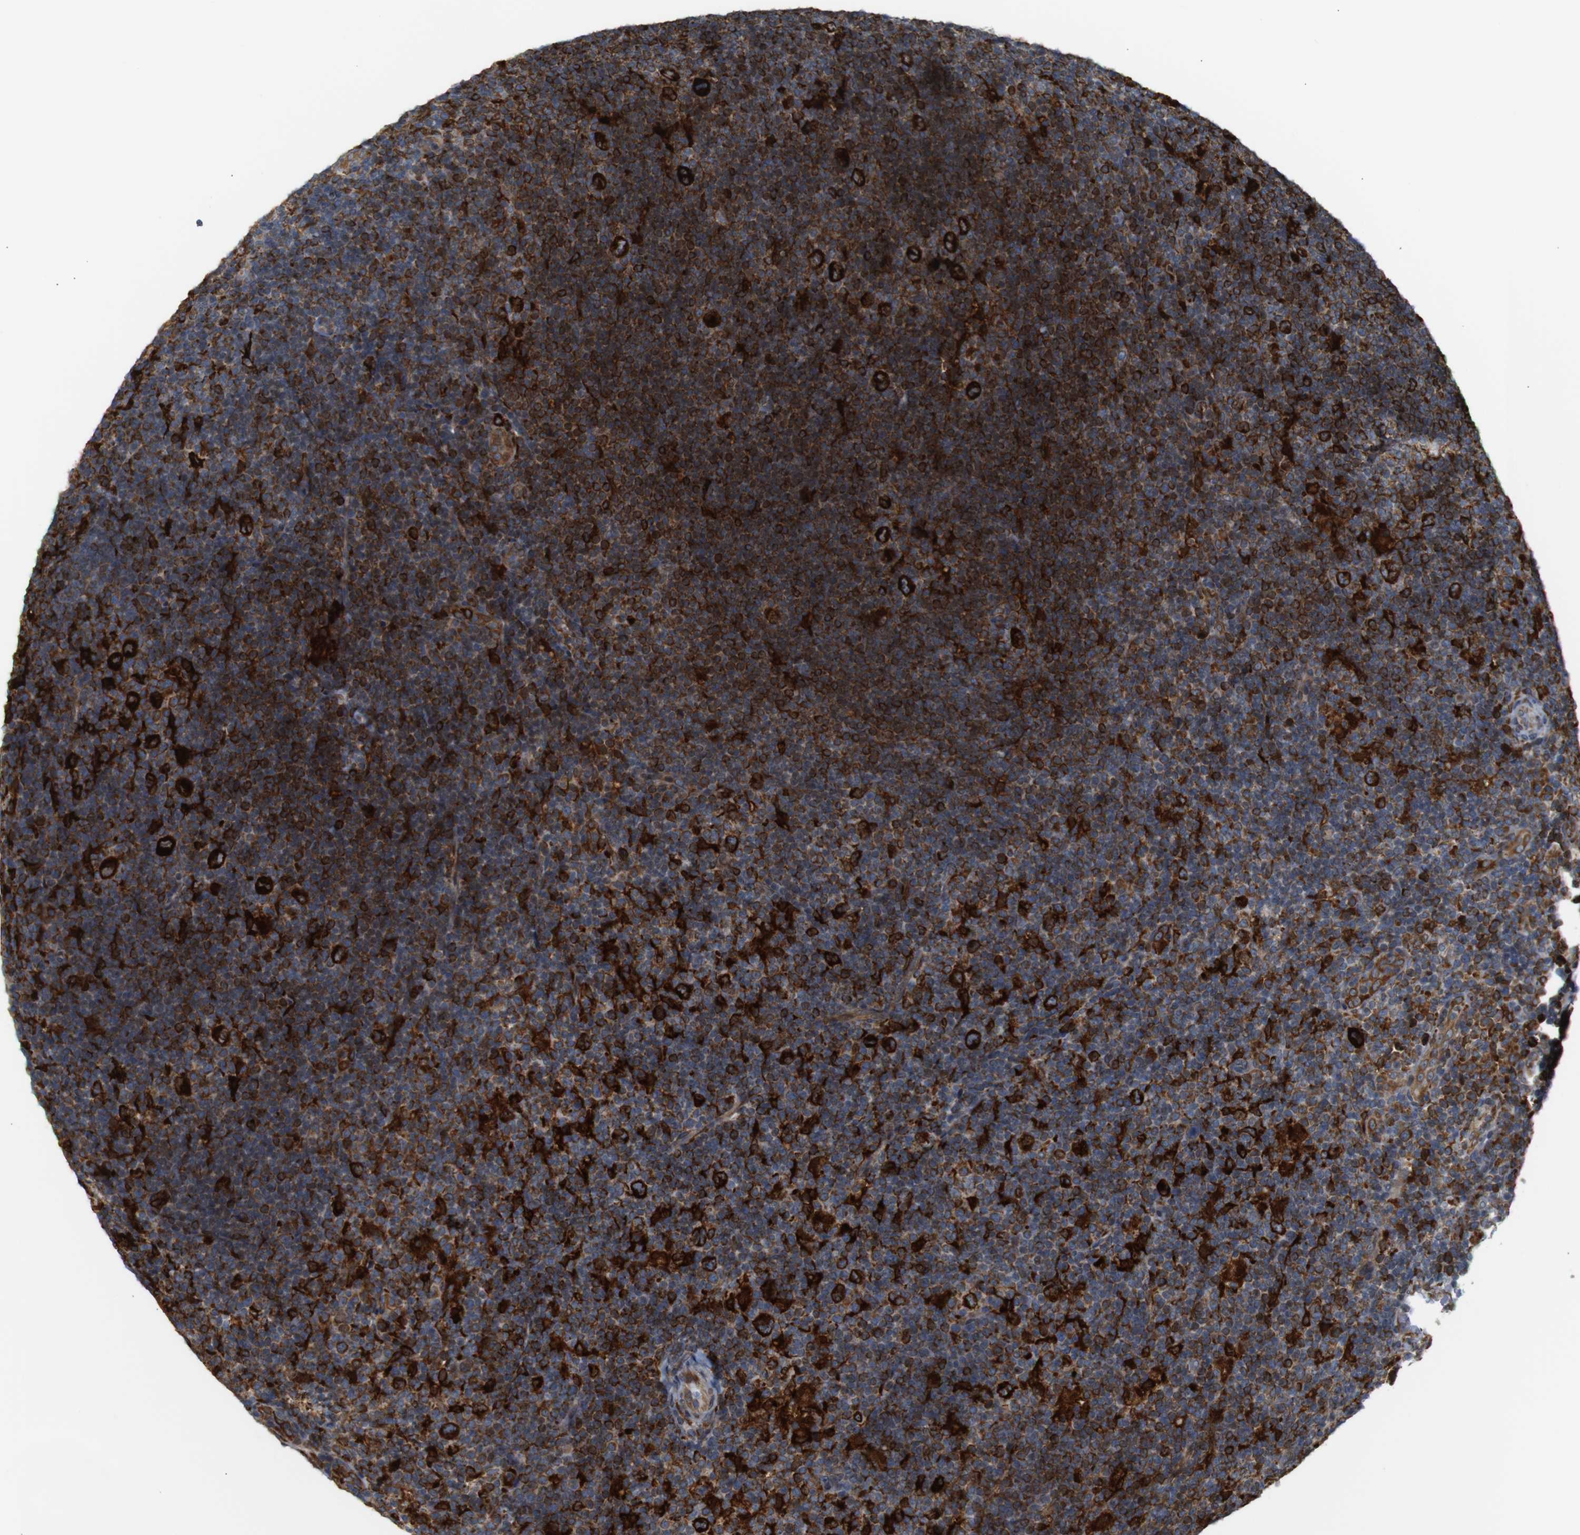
{"staining": {"intensity": "strong", "quantity": ">75%", "location": "cytoplasmic/membranous"}, "tissue": "lymphoma", "cell_type": "Tumor cells", "image_type": "cancer", "snomed": [{"axis": "morphology", "description": "Hodgkin's disease, NOS"}, {"axis": "topography", "description": "Lymph node"}], "caption": "IHC staining of lymphoma, which displays high levels of strong cytoplasmic/membranous expression in about >75% of tumor cells indicating strong cytoplasmic/membranous protein staining. The staining was performed using DAB (brown) for protein detection and nuclei were counterstained in hematoxylin (blue).", "gene": "PTPN1", "patient": {"sex": "female", "age": 57}}